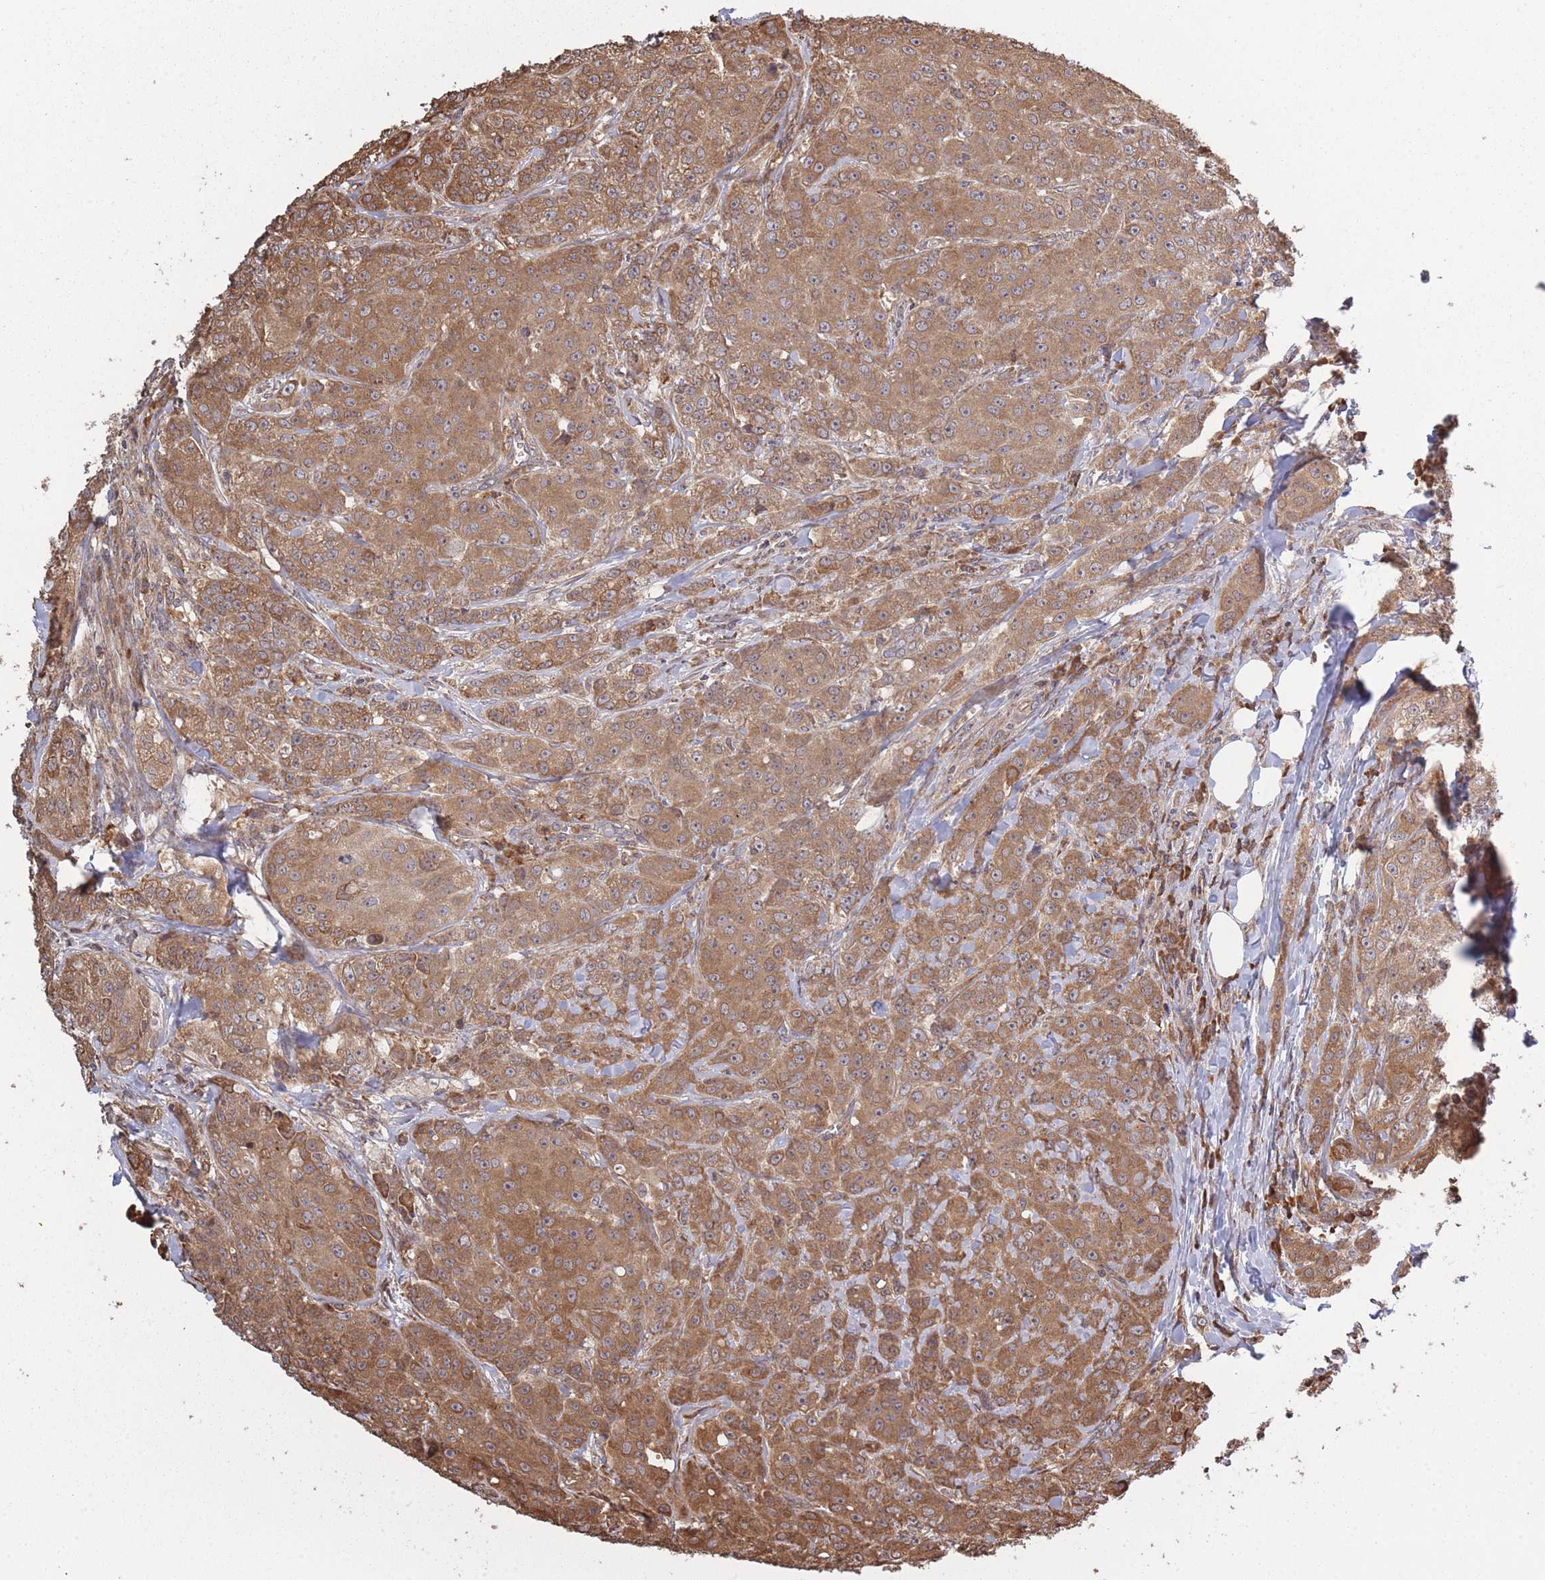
{"staining": {"intensity": "moderate", "quantity": ">75%", "location": "cytoplasmic/membranous"}, "tissue": "breast cancer", "cell_type": "Tumor cells", "image_type": "cancer", "snomed": [{"axis": "morphology", "description": "Duct carcinoma"}, {"axis": "topography", "description": "Breast"}], "caption": "Immunohistochemical staining of breast intraductal carcinoma shows medium levels of moderate cytoplasmic/membranous positivity in approximately >75% of tumor cells.", "gene": "ARL13B", "patient": {"sex": "female", "age": 43}}